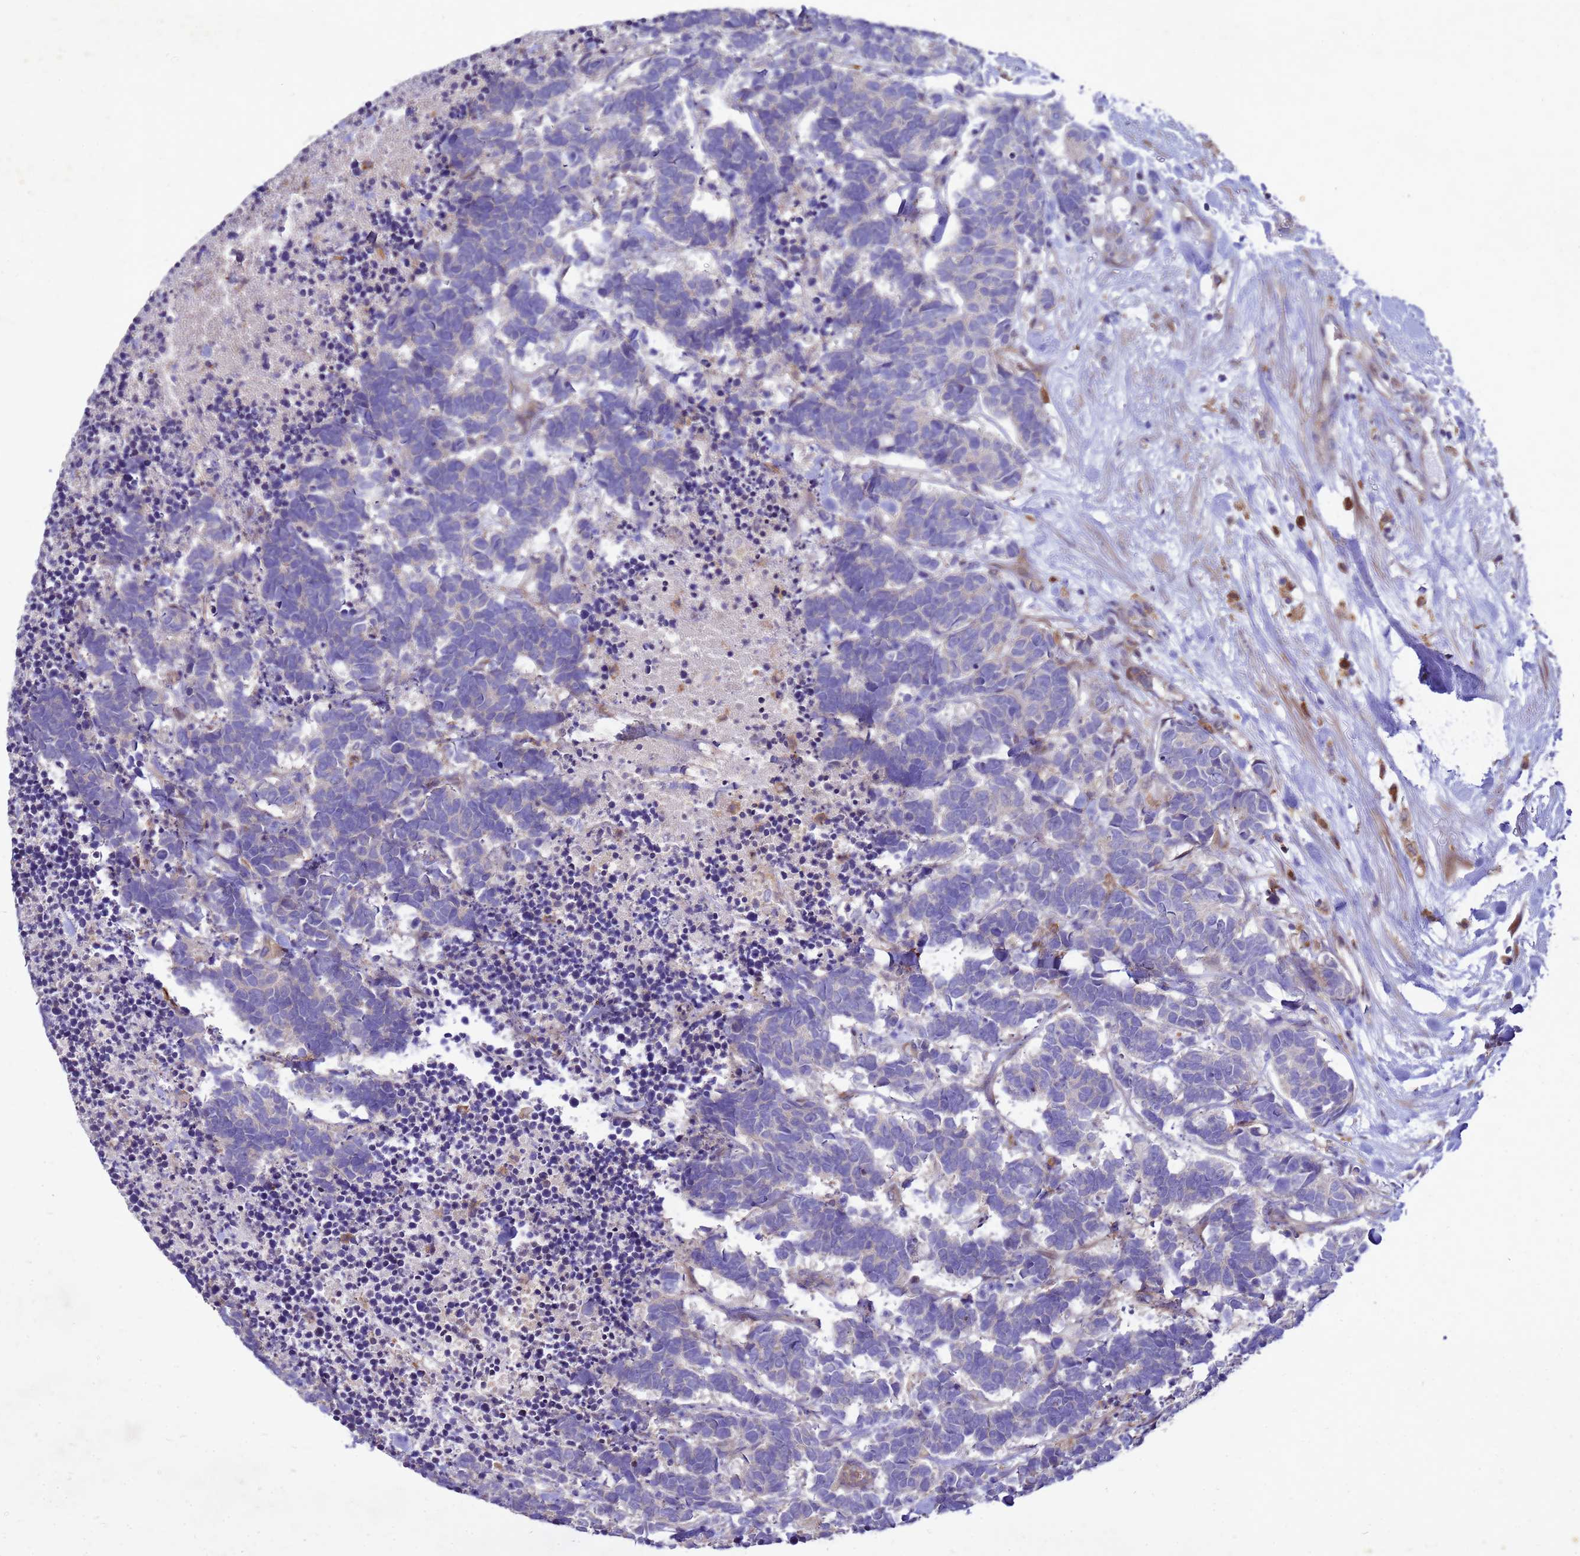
{"staining": {"intensity": "negative", "quantity": "none", "location": "none"}, "tissue": "carcinoid", "cell_type": "Tumor cells", "image_type": "cancer", "snomed": [{"axis": "morphology", "description": "Carcinoma, NOS"}, {"axis": "morphology", "description": "Carcinoid, malignant, NOS"}, {"axis": "topography", "description": "Urinary bladder"}], "caption": "Tumor cells are negative for brown protein staining in carcinoid. (DAB immunohistochemistry (IHC) with hematoxylin counter stain).", "gene": "RNF215", "patient": {"sex": "male", "age": 57}}